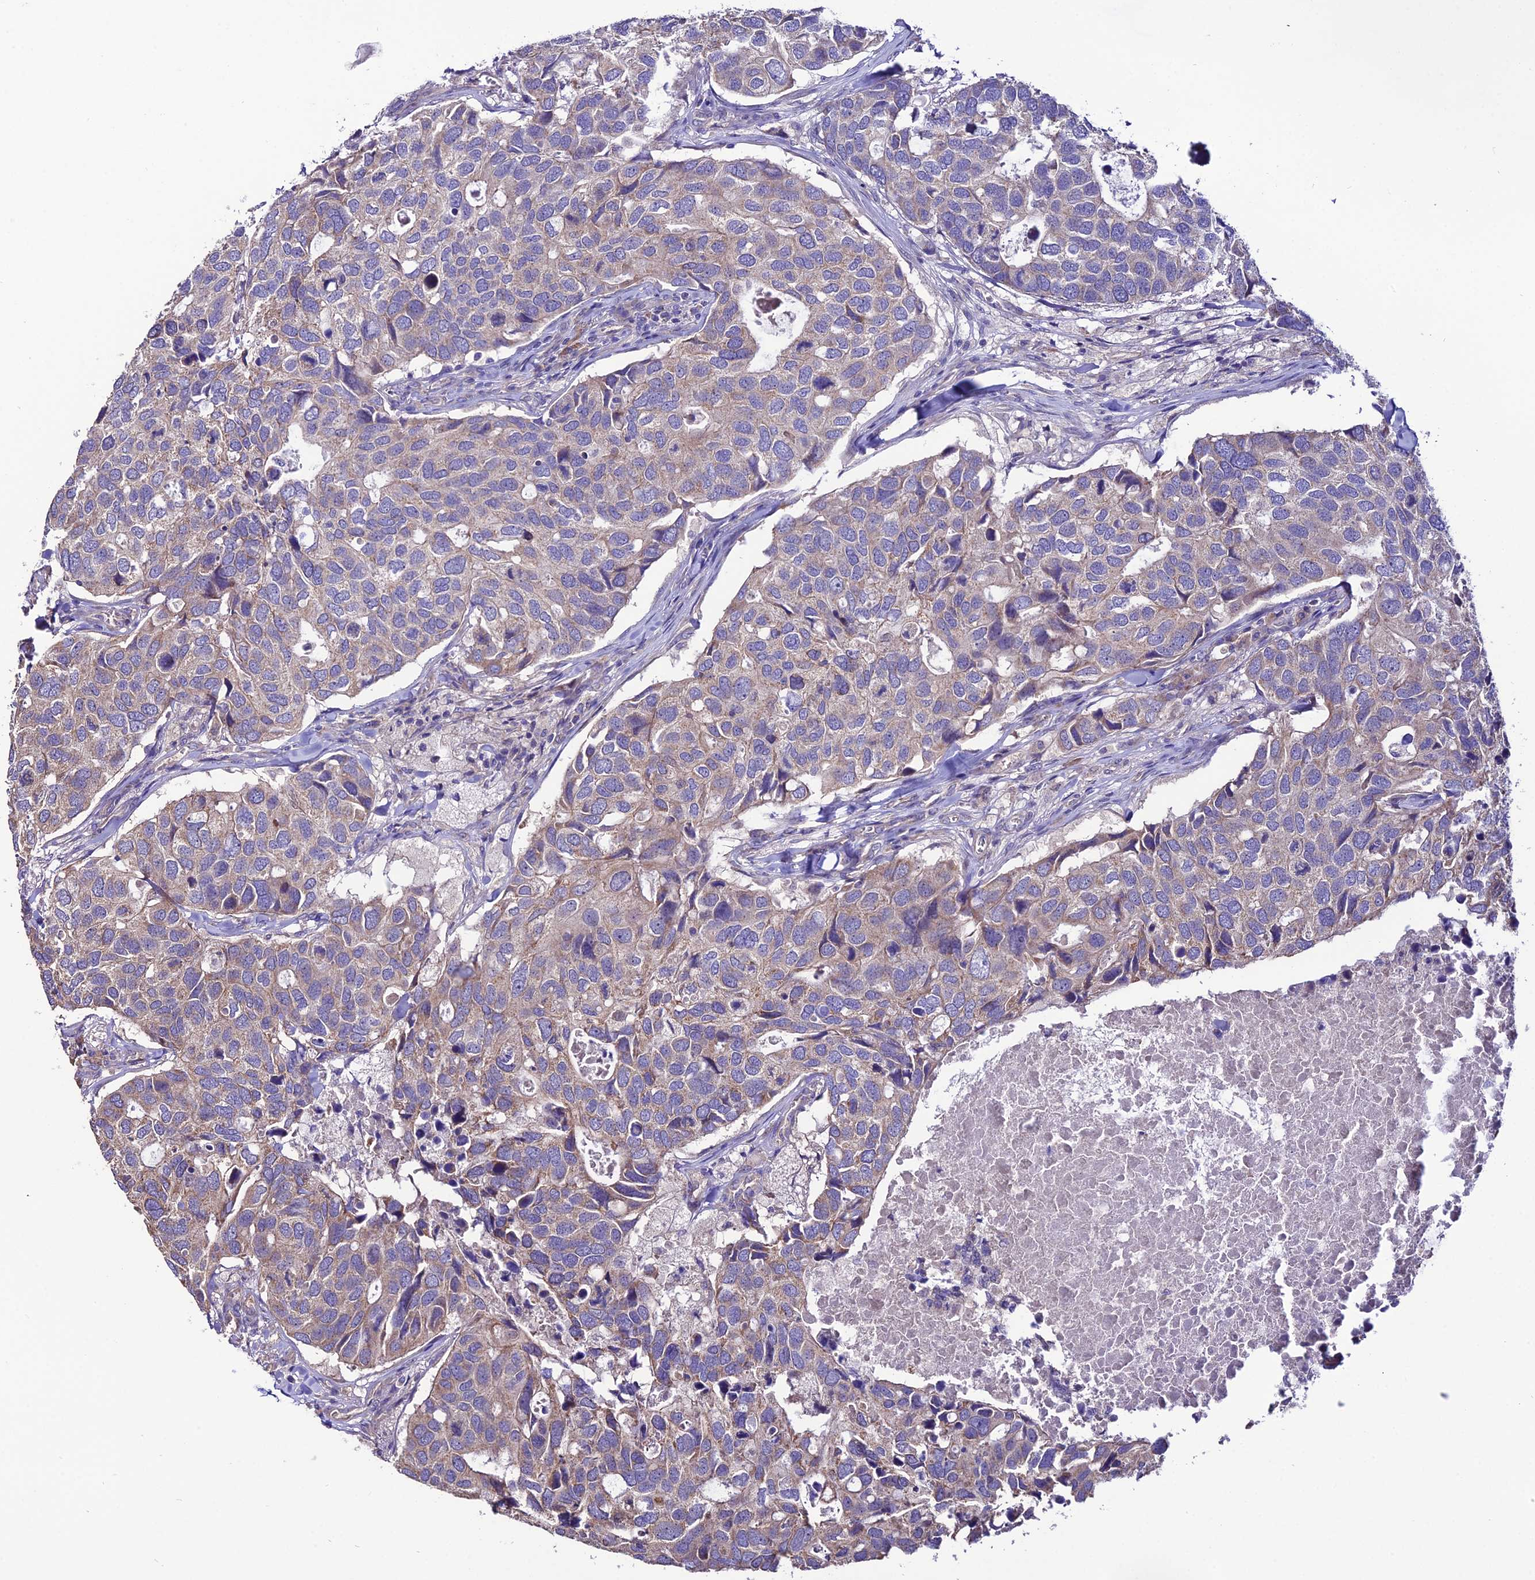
{"staining": {"intensity": "moderate", "quantity": "<25%", "location": "cytoplasmic/membranous"}, "tissue": "breast cancer", "cell_type": "Tumor cells", "image_type": "cancer", "snomed": [{"axis": "morphology", "description": "Duct carcinoma"}, {"axis": "topography", "description": "Breast"}], "caption": "Breast cancer (intraductal carcinoma) tissue shows moderate cytoplasmic/membranous expression in approximately <25% of tumor cells (DAB = brown stain, brightfield microscopy at high magnification).", "gene": "HOGA1", "patient": {"sex": "female", "age": 83}}